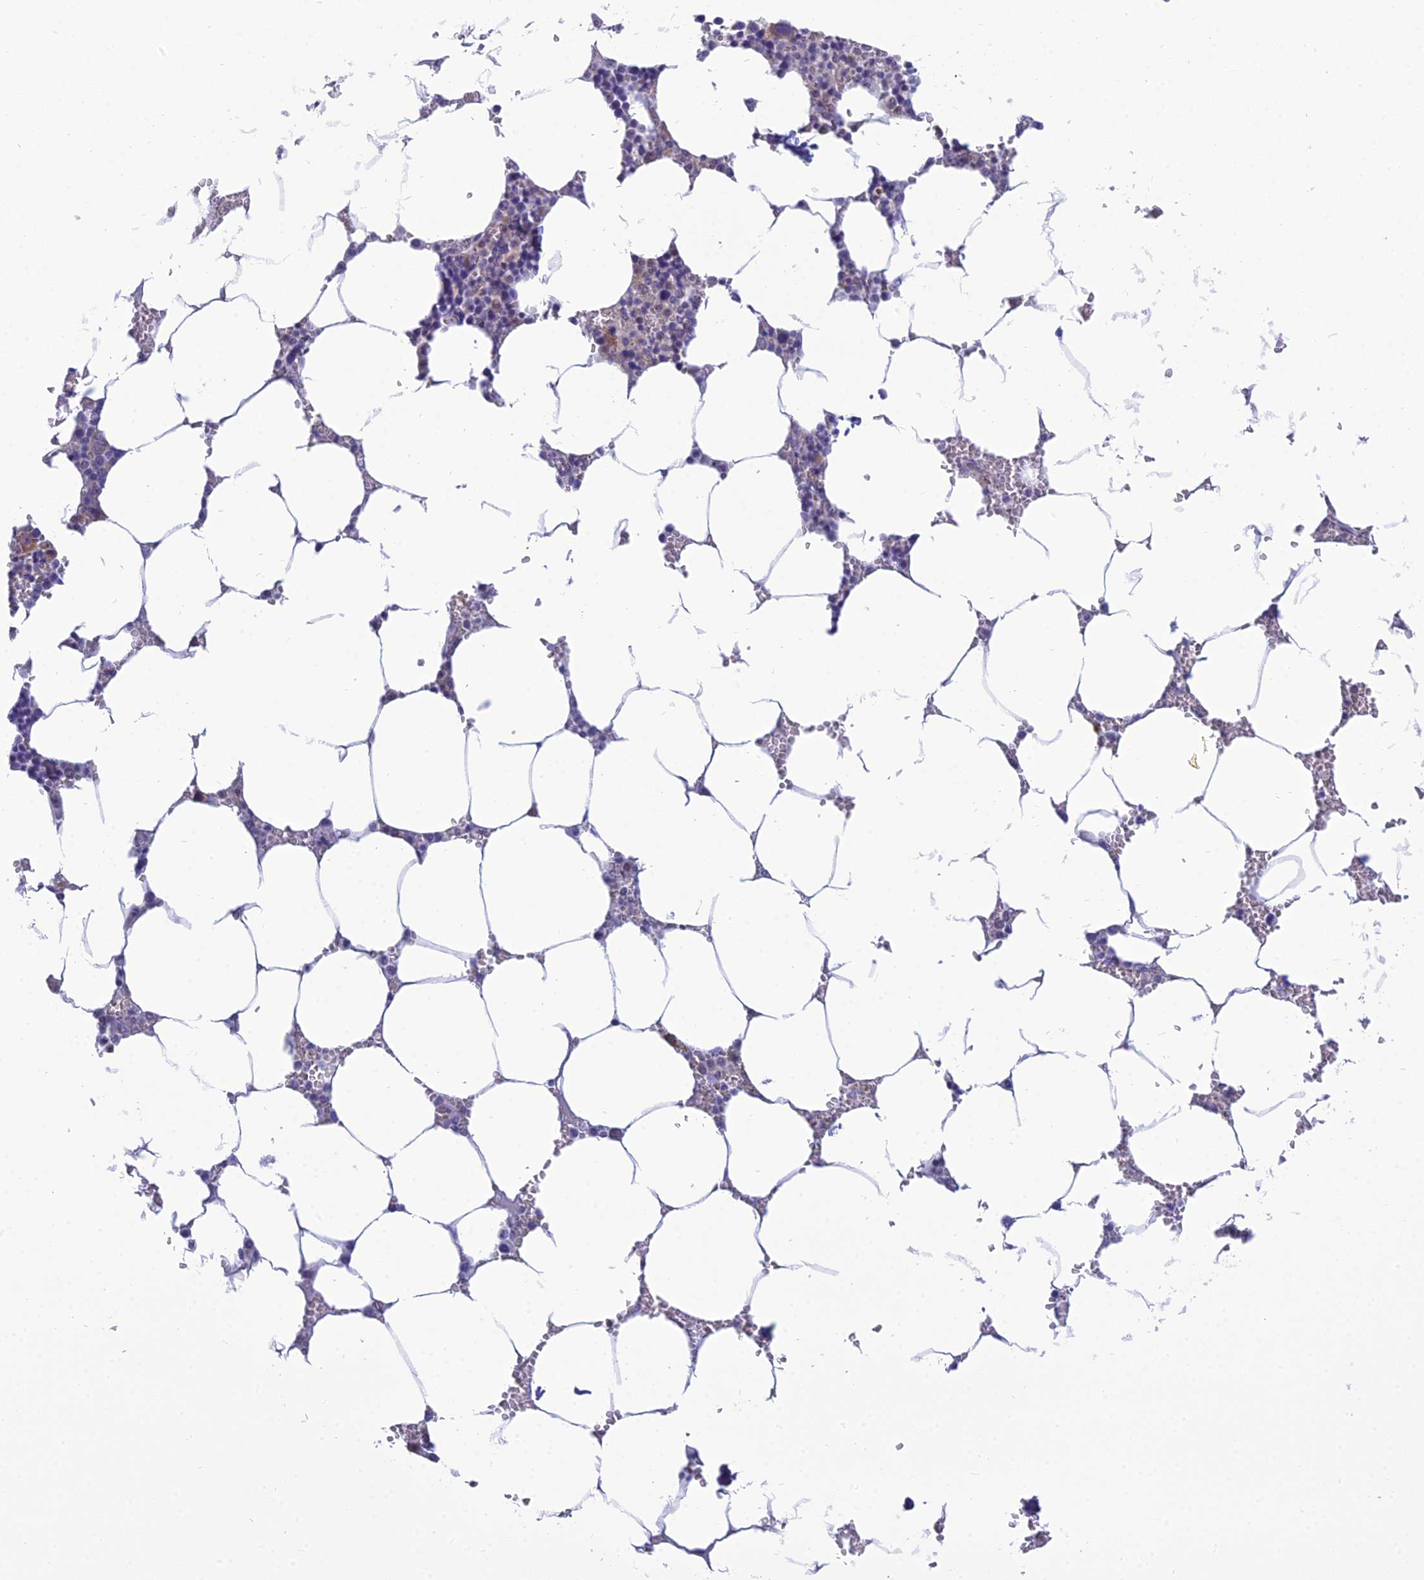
{"staining": {"intensity": "negative", "quantity": "none", "location": "none"}, "tissue": "bone marrow", "cell_type": "Hematopoietic cells", "image_type": "normal", "snomed": [{"axis": "morphology", "description": "Normal tissue, NOS"}, {"axis": "topography", "description": "Bone marrow"}], "caption": "IHC of normal bone marrow demonstrates no expression in hematopoietic cells.", "gene": "GNPNAT1", "patient": {"sex": "male", "age": 70}}